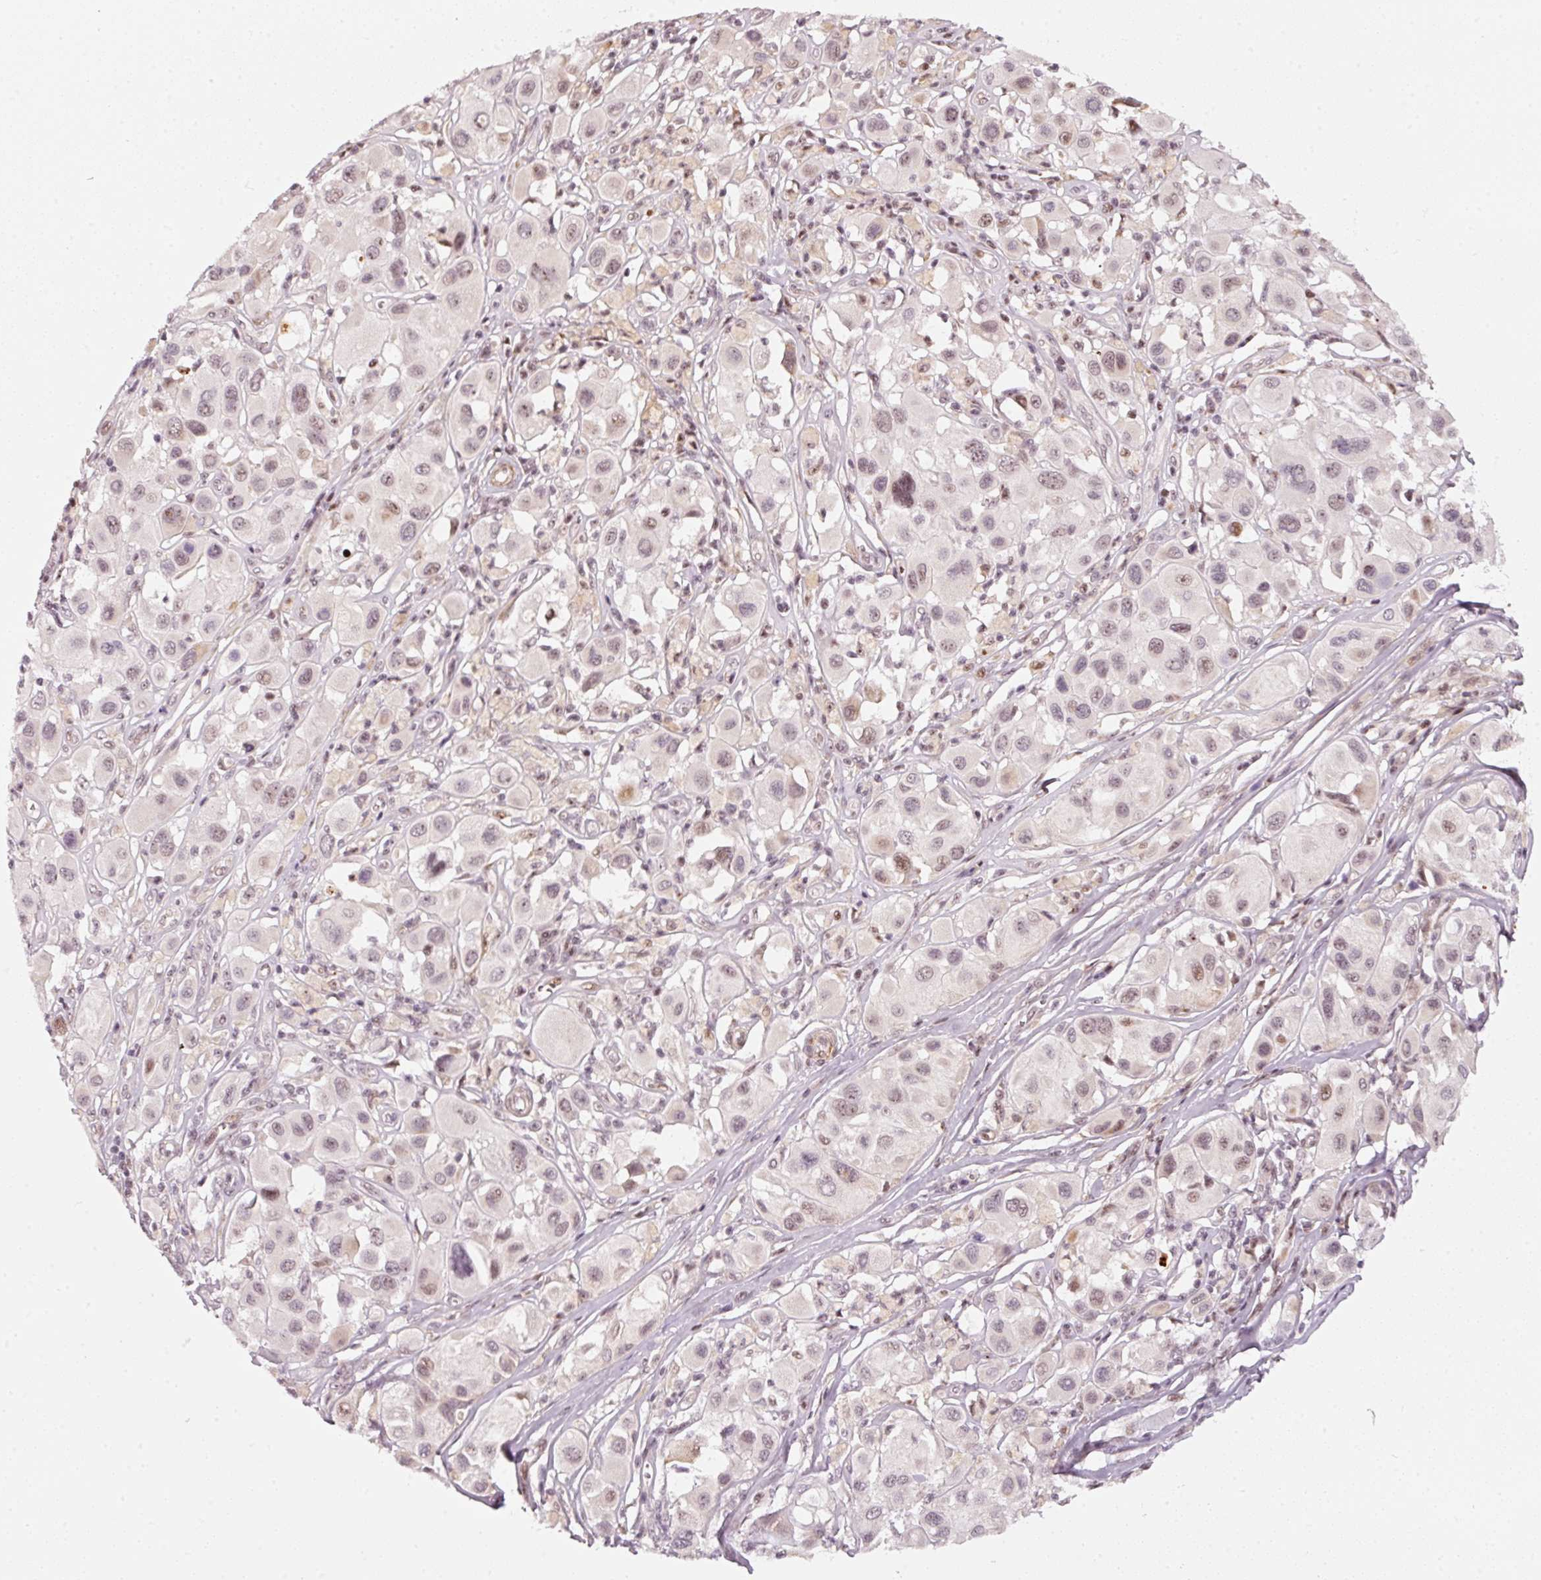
{"staining": {"intensity": "weak", "quantity": "25%-75%", "location": "nuclear"}, "tissue": "melanoma", "cell_type": "Tumor cells", "image_type": "cancer", "snomed": [{"axis": "morphology", "description": "Malignant melanoma, Metastatic site"}, {"axis": "topography", "description": "Skin"}], "caption": "Protein staining of malignant melanoma (metastatic site) tissue exhibits weak nuclear expression in approximately 25%-75% of tumor cells. The staining was performed using DAB, with brown indicating positive protein expression. Nuclei are stained blue with hematoxylin.", "gene": "MXRA8", "patient": {"sex": "male", "age": 41}}